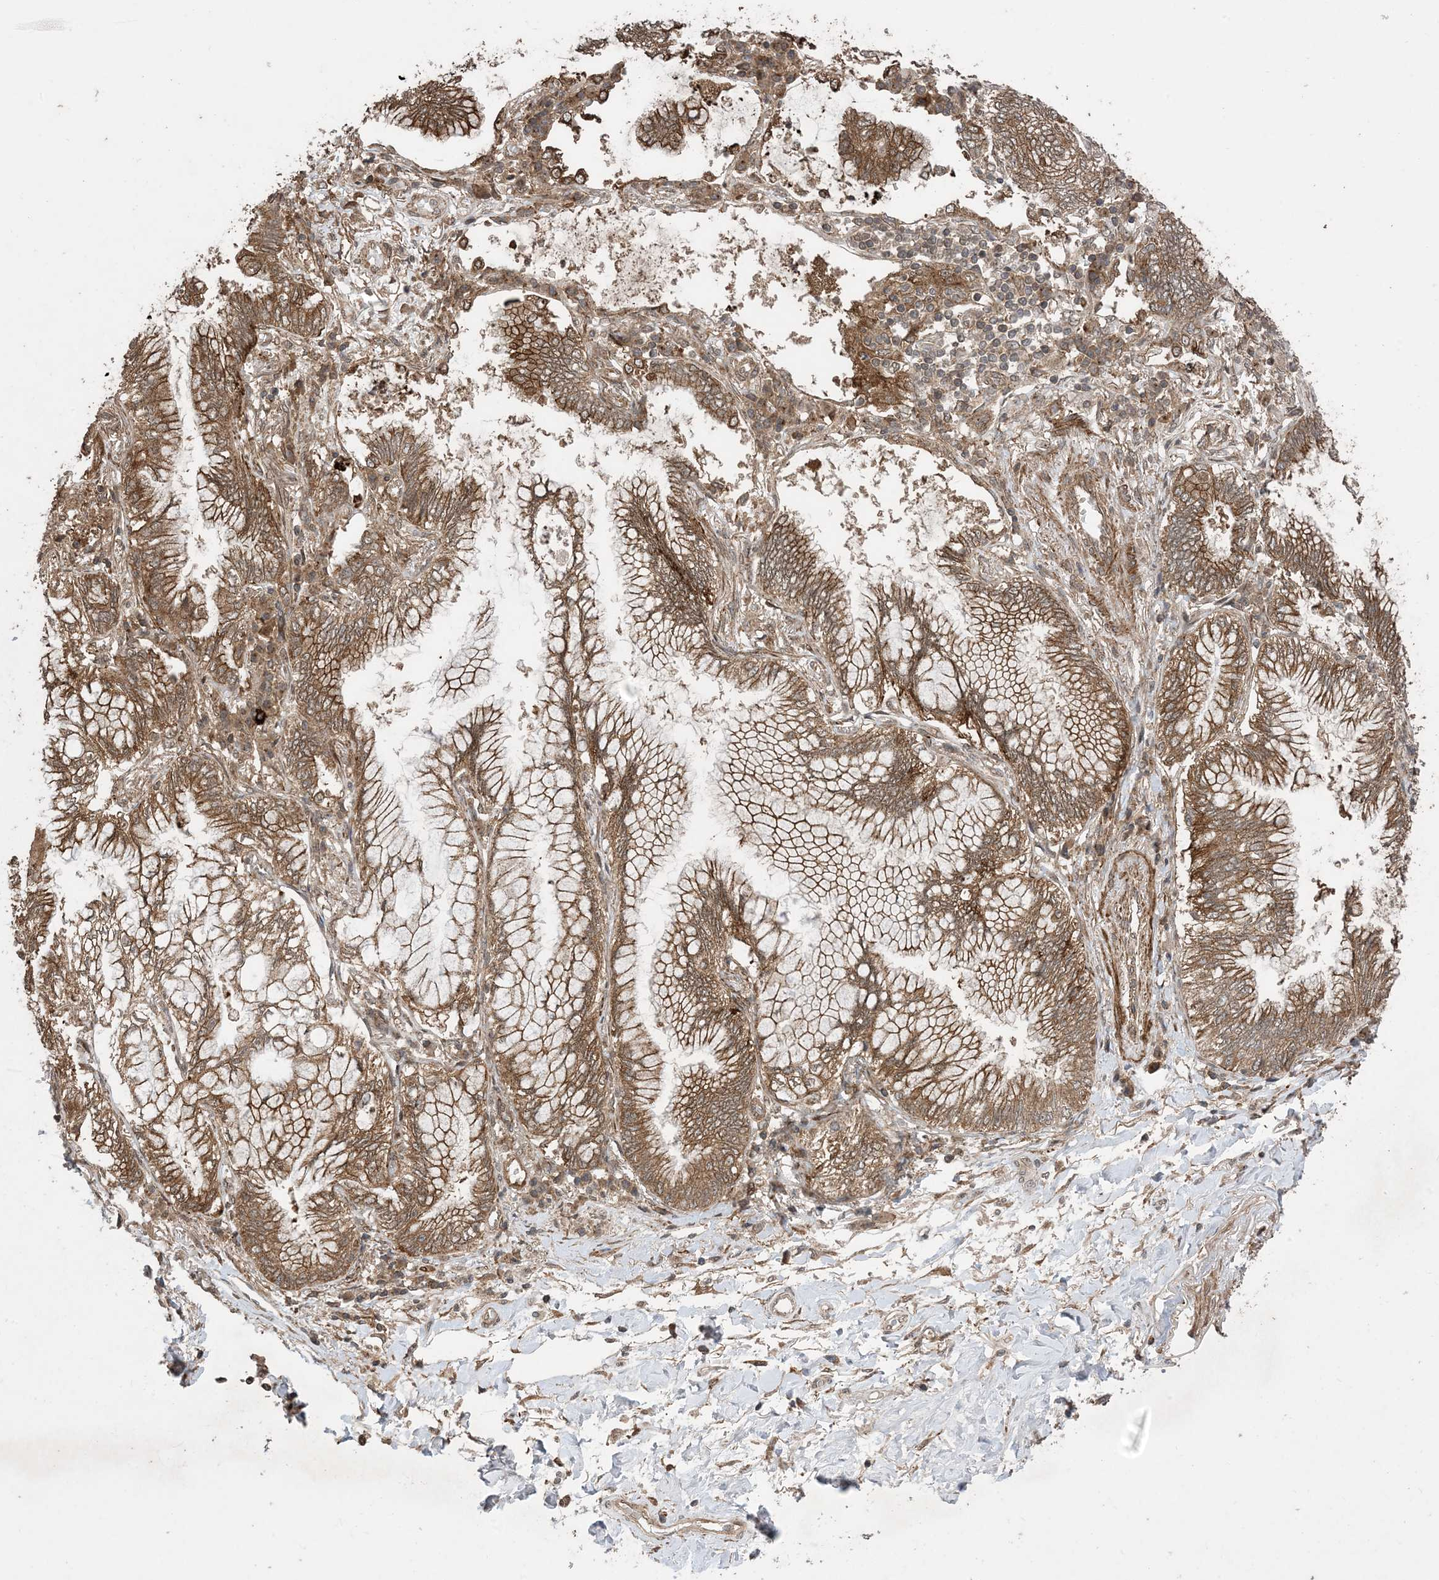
{"staining": {"intensity": "moderate", "quantity": ">75%", "location": "cytoplasmic/membranous"}, "tissue": "lung cancer", "cell_type": "Tumor cells", "image_type": "cancer", "snomed": [{"axis": "morphology", "description": "Adenocarcinoma, NOS"}, {"axis": "topography", "description": "Lung"}], "caption": "The histopathology image demonstrates a brown stain indicating the presence of a protein in the cytoplasmic/membranous of tumor cells in lung cancer (adenocarcinoma).", "gene": "ZNF511", "patient": {"sex": "female", "age": 70}}